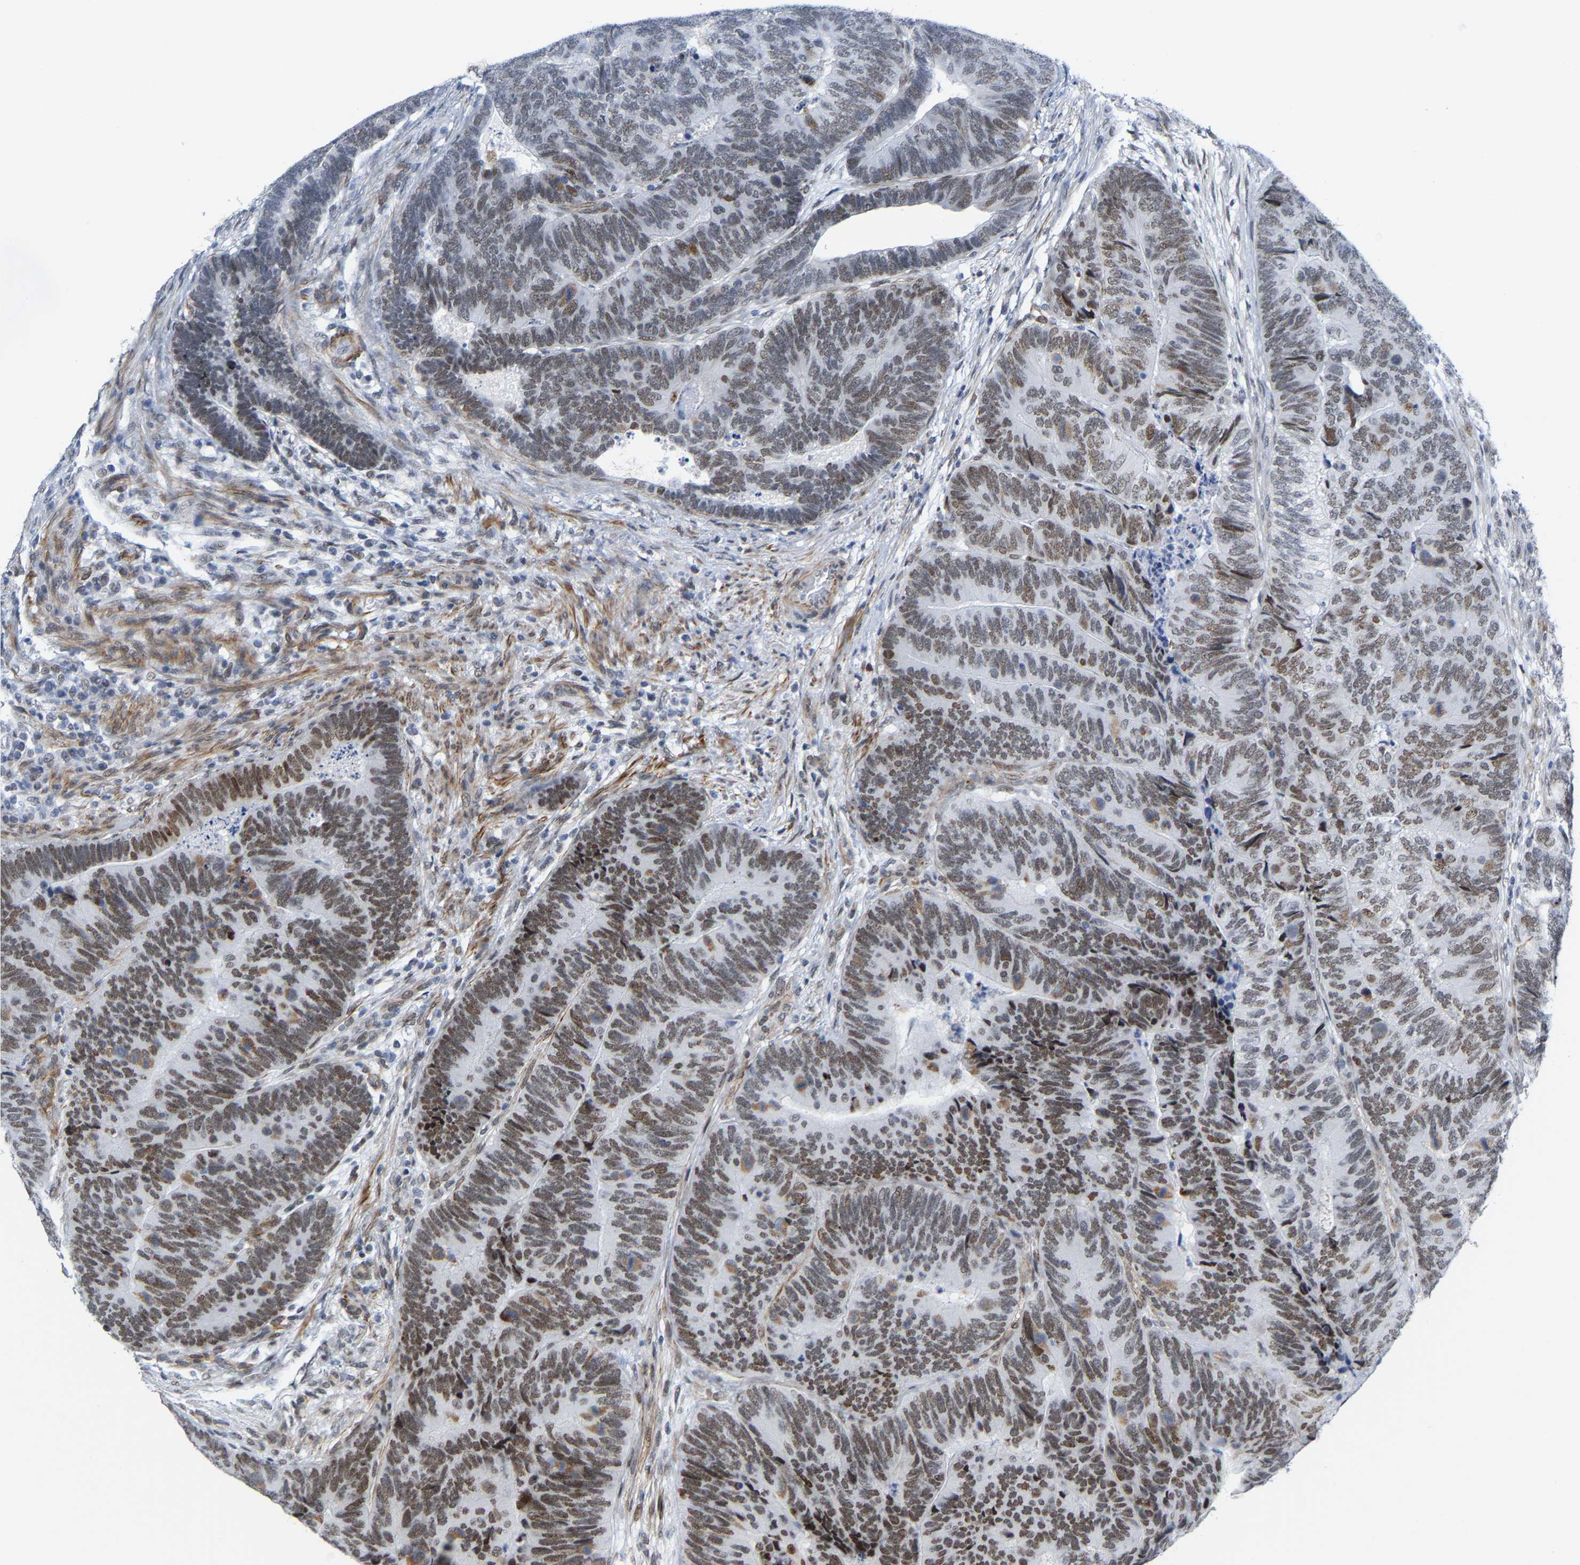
{"staining": {"intensity": "moderate", "quantity": ">75%", "location": "nuclear"}, "tissue": "colorectal cancer", "cell_type": "Tumor cells", "image_type": "cancer", "snomed": [{"axis": "morphology", "description": "Adenocarcinoma, NOS"}, {"axis": "topography", "description": "Colon"}], "caption": "Protein staining reveals moderate nuclear staining in about >75% of tumor cells in colorectal adenocarcinoma.", "gene": "FAM180A", "patient": {"sex": "female", "age": 67}}